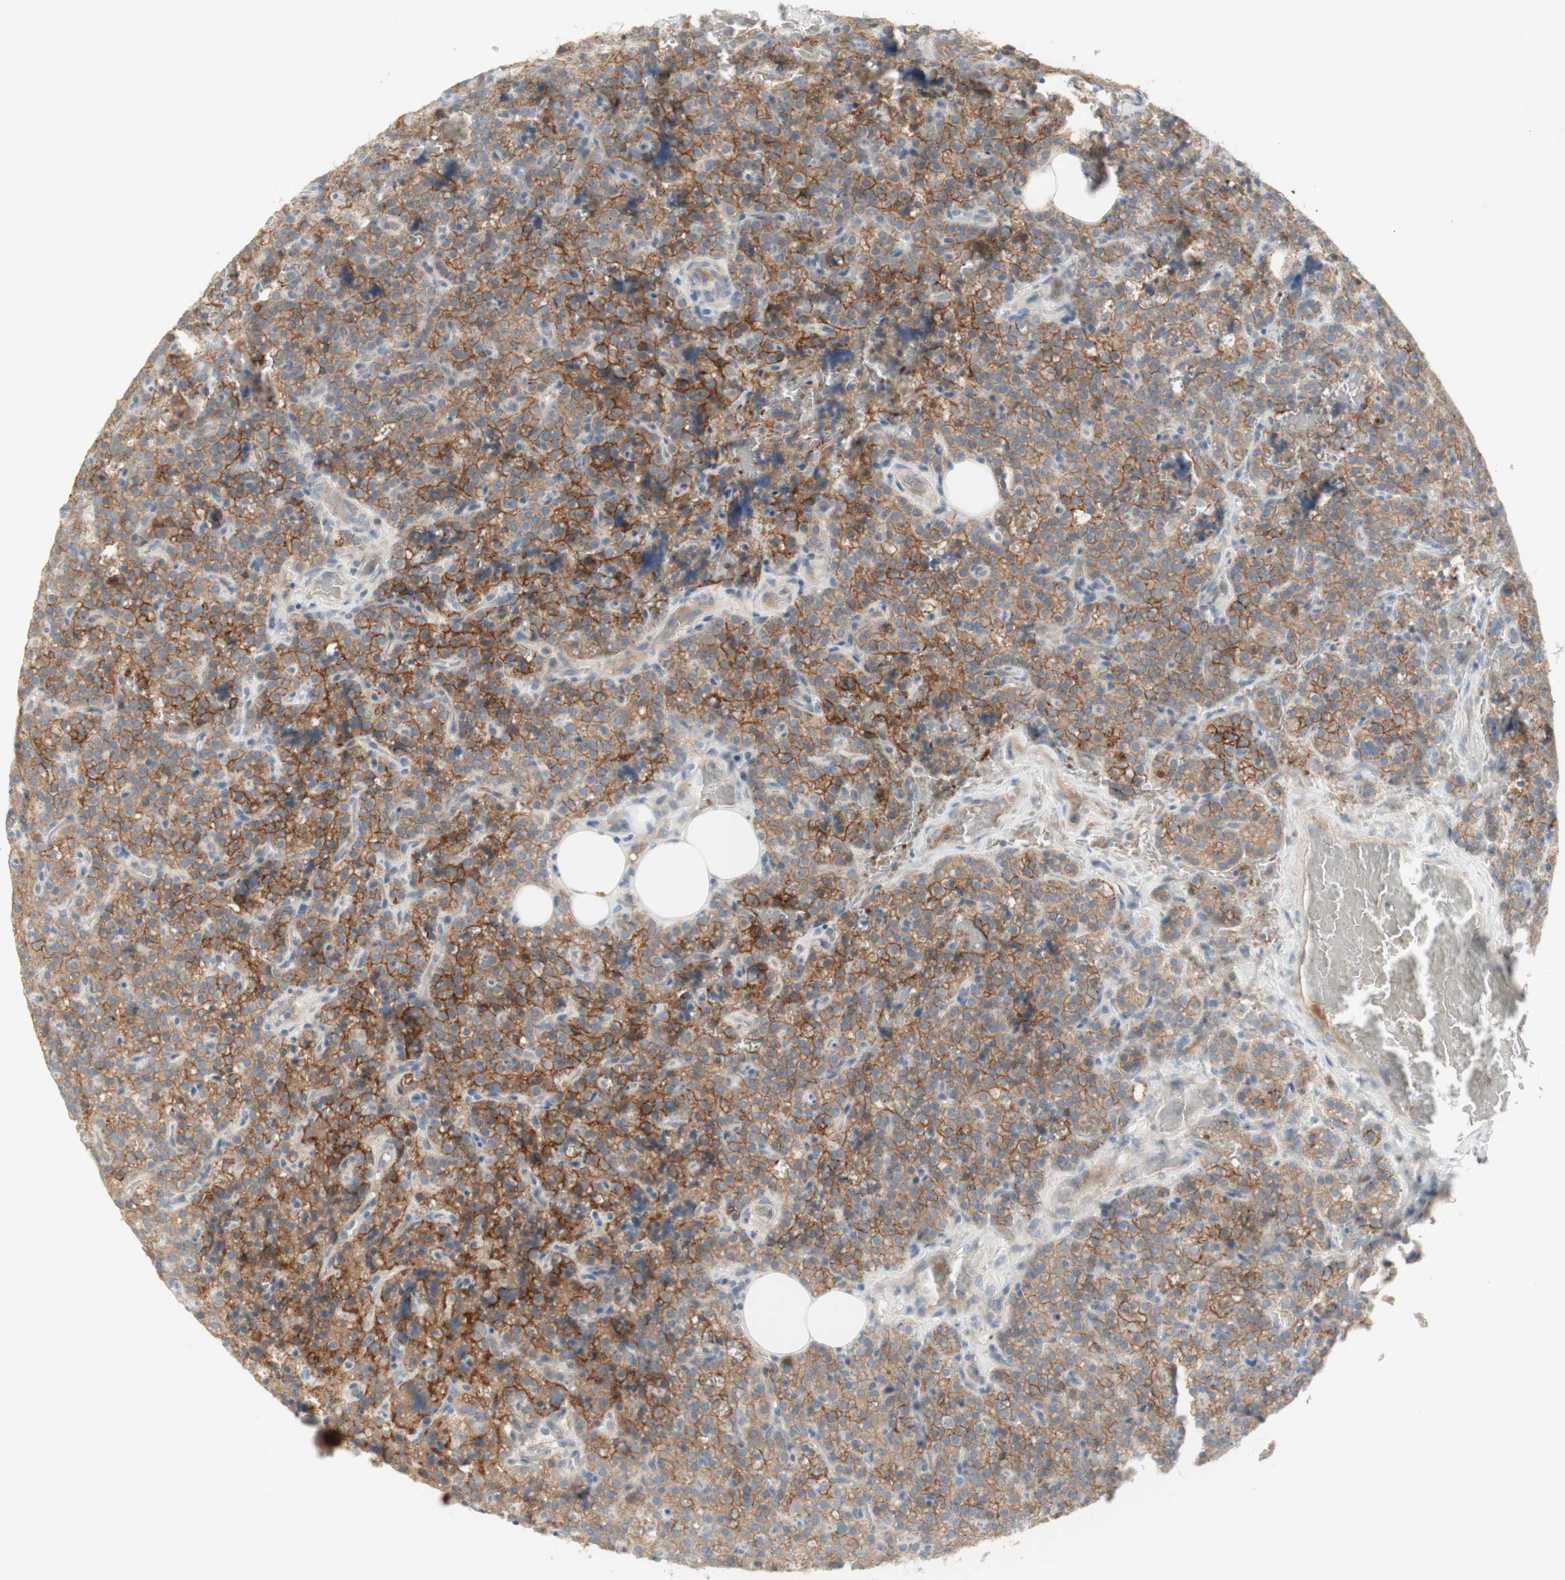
{"staining": {"intensity": "moderate", "quantity": ">75%", "location": "cytoplasmic/membranous"}, "tissue": "parathyroid gland", "cell_type": "Glandular cells", "image_type": "normal", "snomed": [{"axis": "morphology", "description": "Normal tissue, NOS"}, {"axis": "topography", "description": "Parathyroid gland"}], "caption": "About >75% of glandular cells in unremarkable parathyroid gland reveal moderate cytoplasmic/membranous protein expression as visualized by brown immunohistochemical staining.", "gene": "PTGER4", "patient": {"sex": "female", "age": 47}}